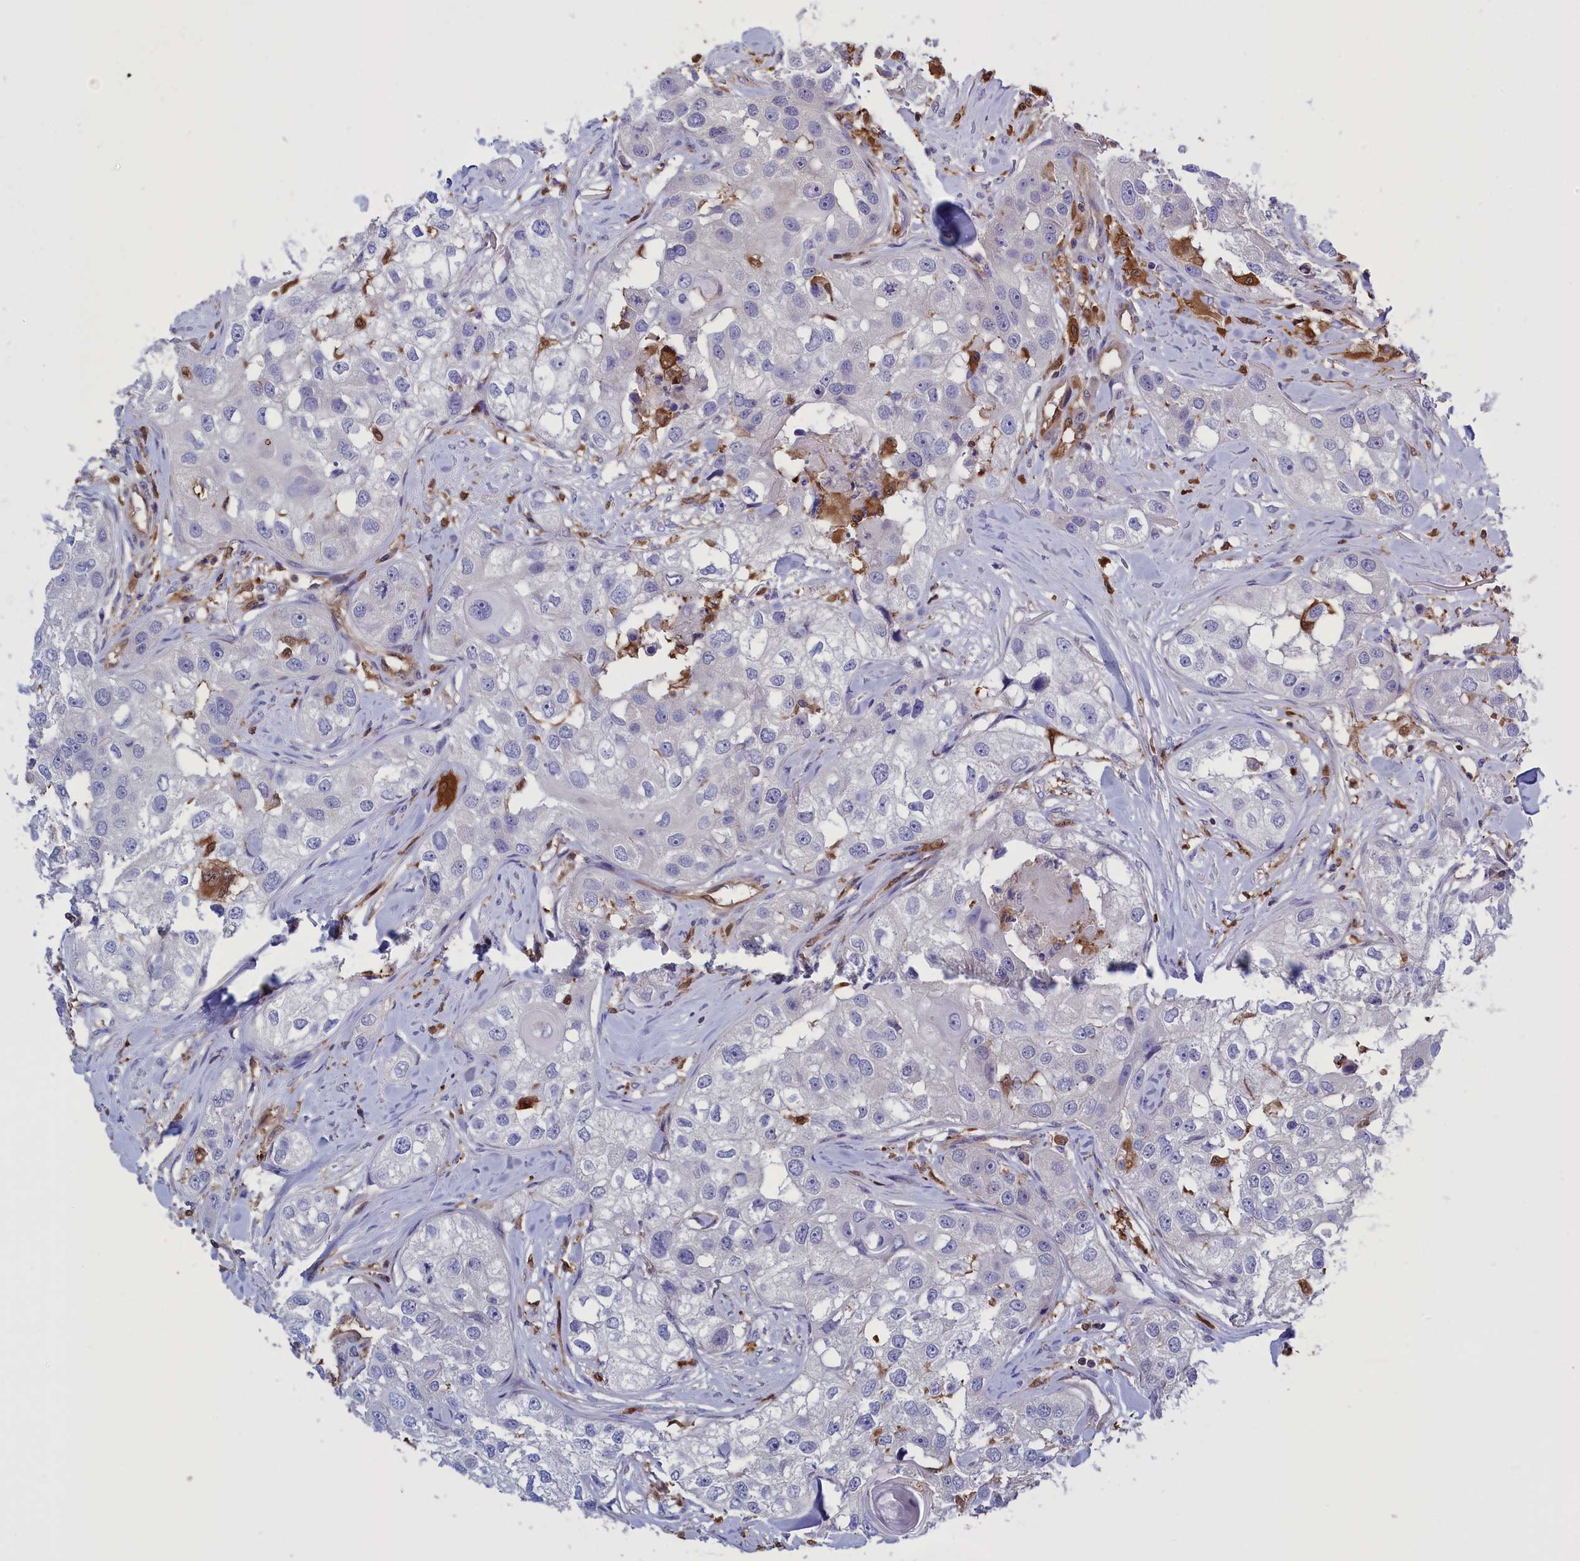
{"staining": {"intensity": "negative", "quantity": "none", "location": "none"}, "tissue": "head and neck cancer", "cell_type": "Tumor cells", "image_type": "cancer", "snomed": [{"axis": "morphology", "description": "Normal tissue, NOS"}, {"axis": "morphology", "description": "Squamous cell carcinoma, NOS"}, {"axis": "topography", "description": "Skeletal muscle"}, {"axis": "topography", "description": "Head-Neck"}], "caption": "This is an IHC histopathology image of squamous cell carcinoma (head and neck). There is no positivity in tumor cells.", "gene": "ARHGAP18", "patient": {"sex": "male", "age": 51}}